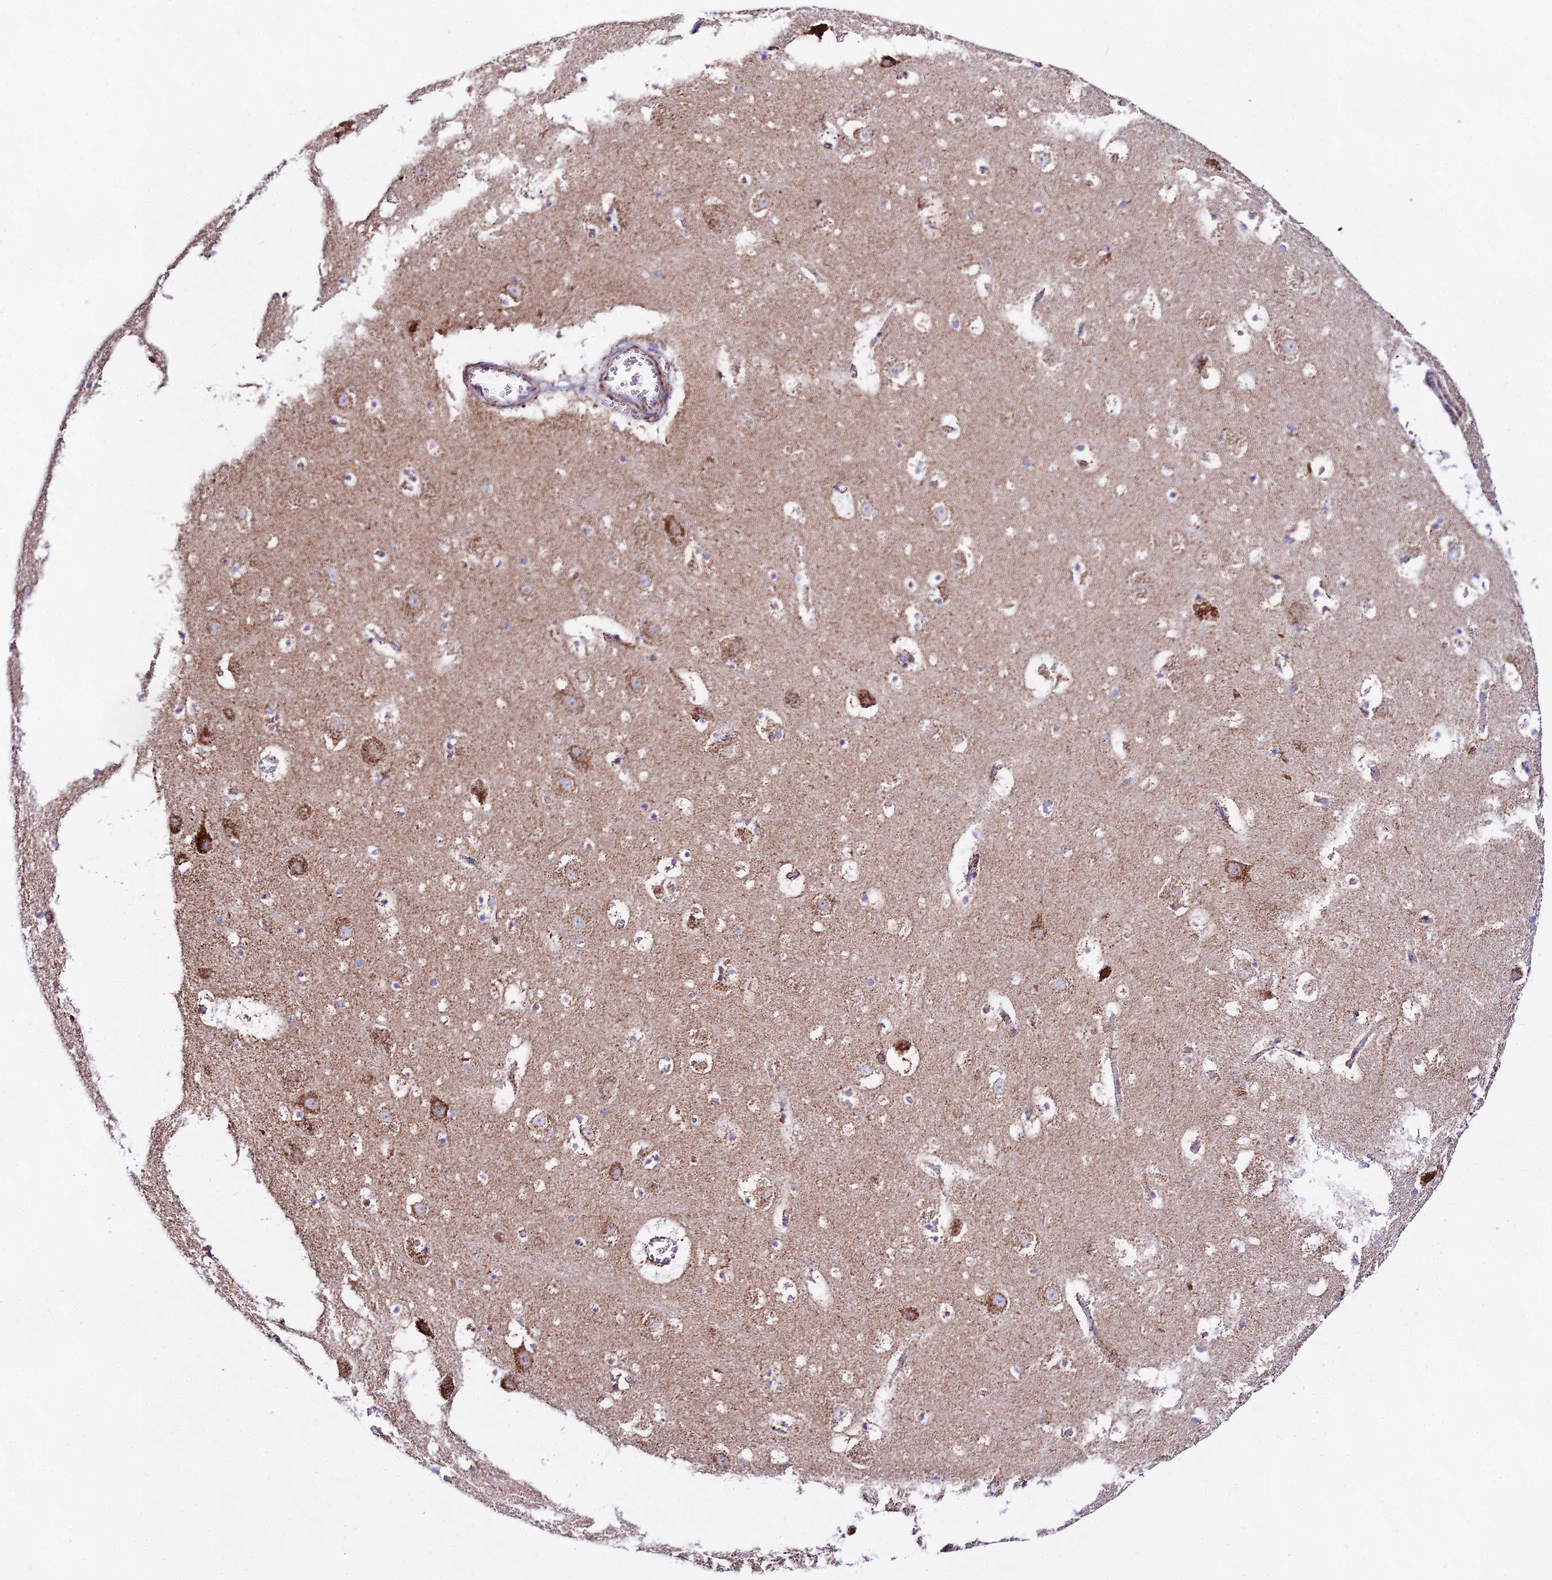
{"staining": {"intensity": "moderate", "quantity": "25%-75%", "location": "cytoplasmic/membranous"}, "tissue": "hippocampus", "cell_type": "Glial cells", "image_type": "normal", "snomed": [{"axis": "morphology", "description": "Normal tissue, NOS"}, {"axis": "topography", "description": "Hippocampus"}], "caption": "Immunohistochemistry photomicrograph of benign hippocampus stained for a protein (brown), which displays medium levels of moderate cytoplasmic/membranous staining in about 25%-75% of glial cells.", "gene": "ATP5PD", "patient": {"sex": "male", "age": 45}}